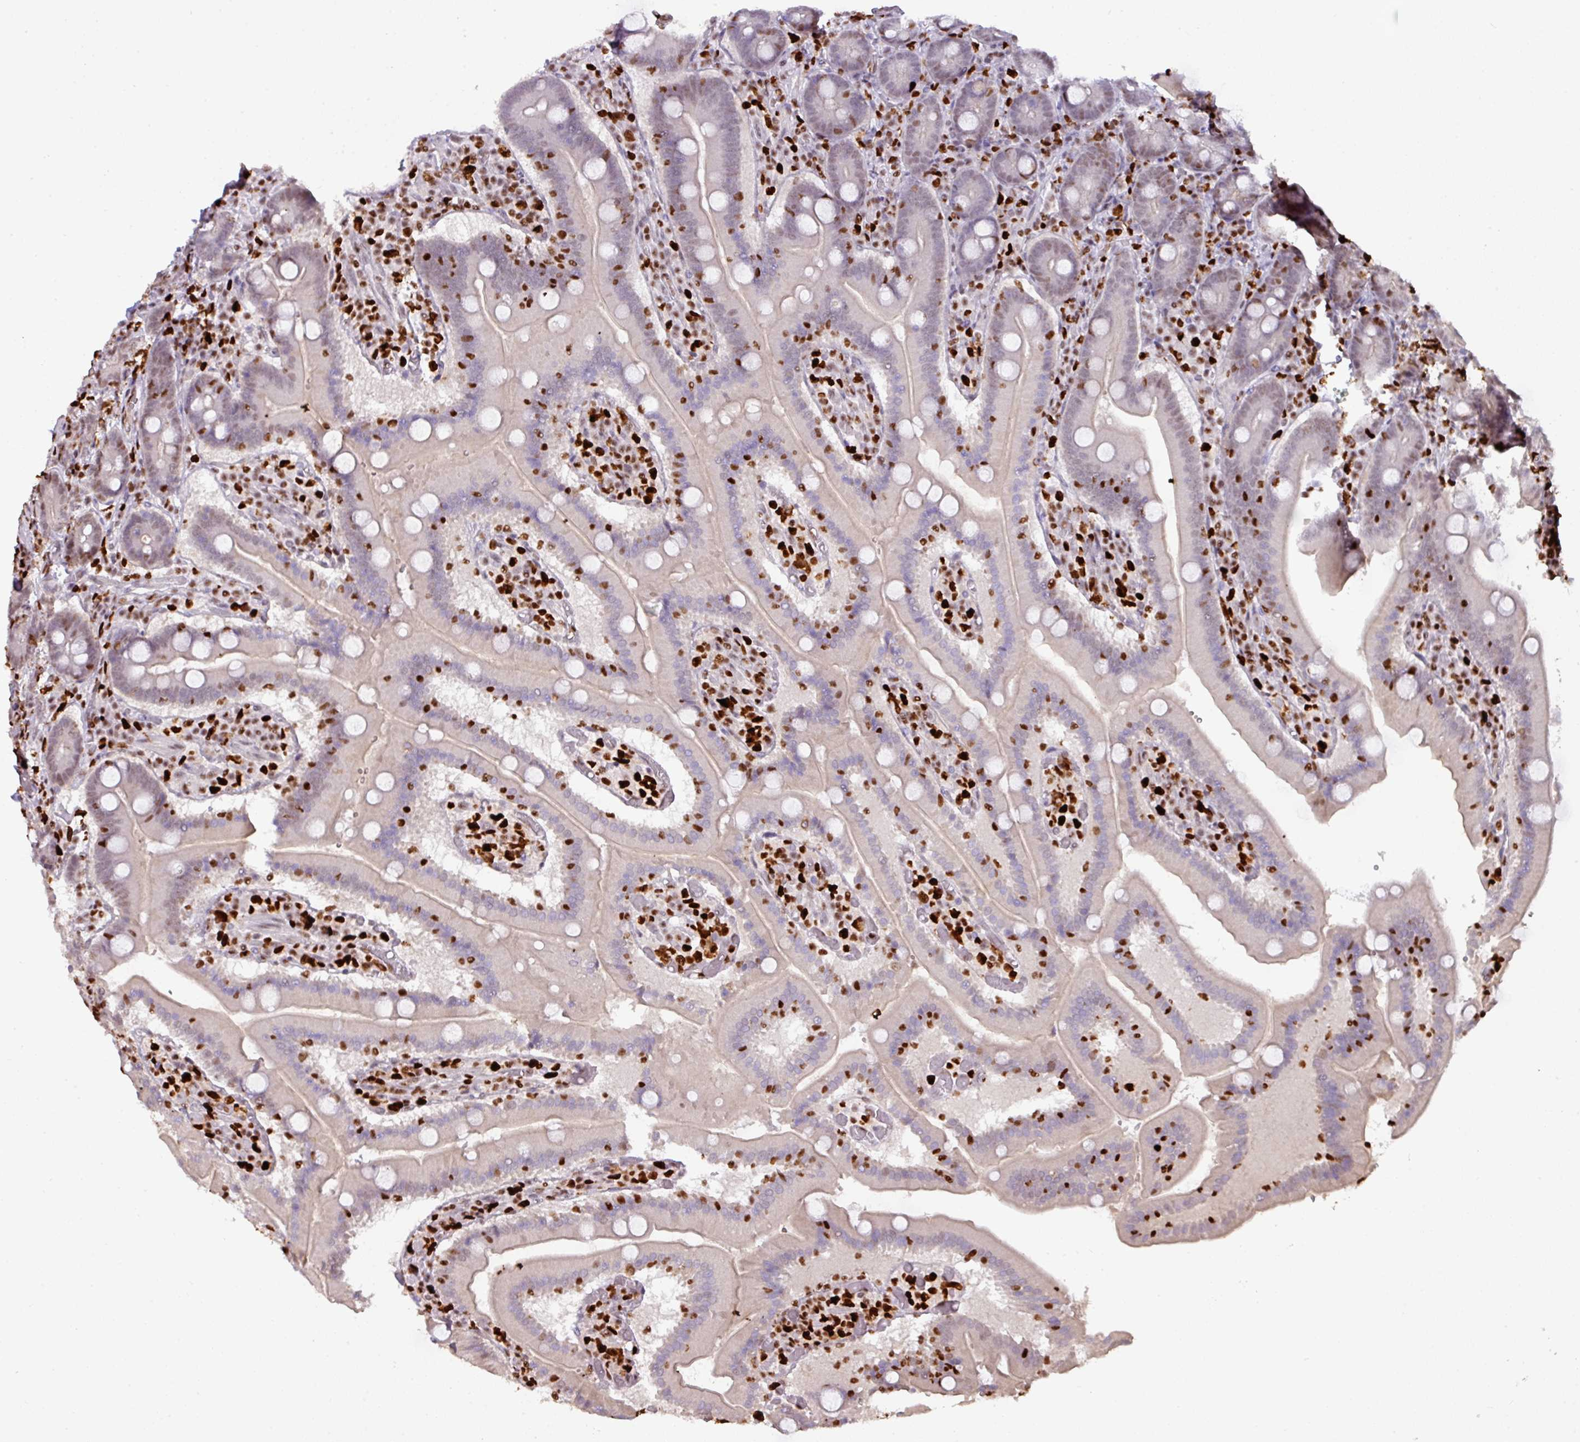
{"staining": {"intensity": "moderate", "quantity": "25%-75%", "location": "nuclear"}, "tissue": "duodenum", "cell_type": "Glandular cells", "image_type": "normal", "snomed": [{"axis": "morphology", "description": "Normal tissue, NOS"}, {"axis": "topography", "description": "Duodenum"}], "caption": "Brown immunohistochemical staining in normal human duodenum shows moderate nuclear positivity in about 25%-75% of glandular cells. (Stains: DAB (3,3'-diaminobenzidine) in brown, nuclei in blue, Microscopy: brightfield microscopy at high magnification).", "gene": "SAMHD1", "patient": {"sex": "female", "age": 62}}